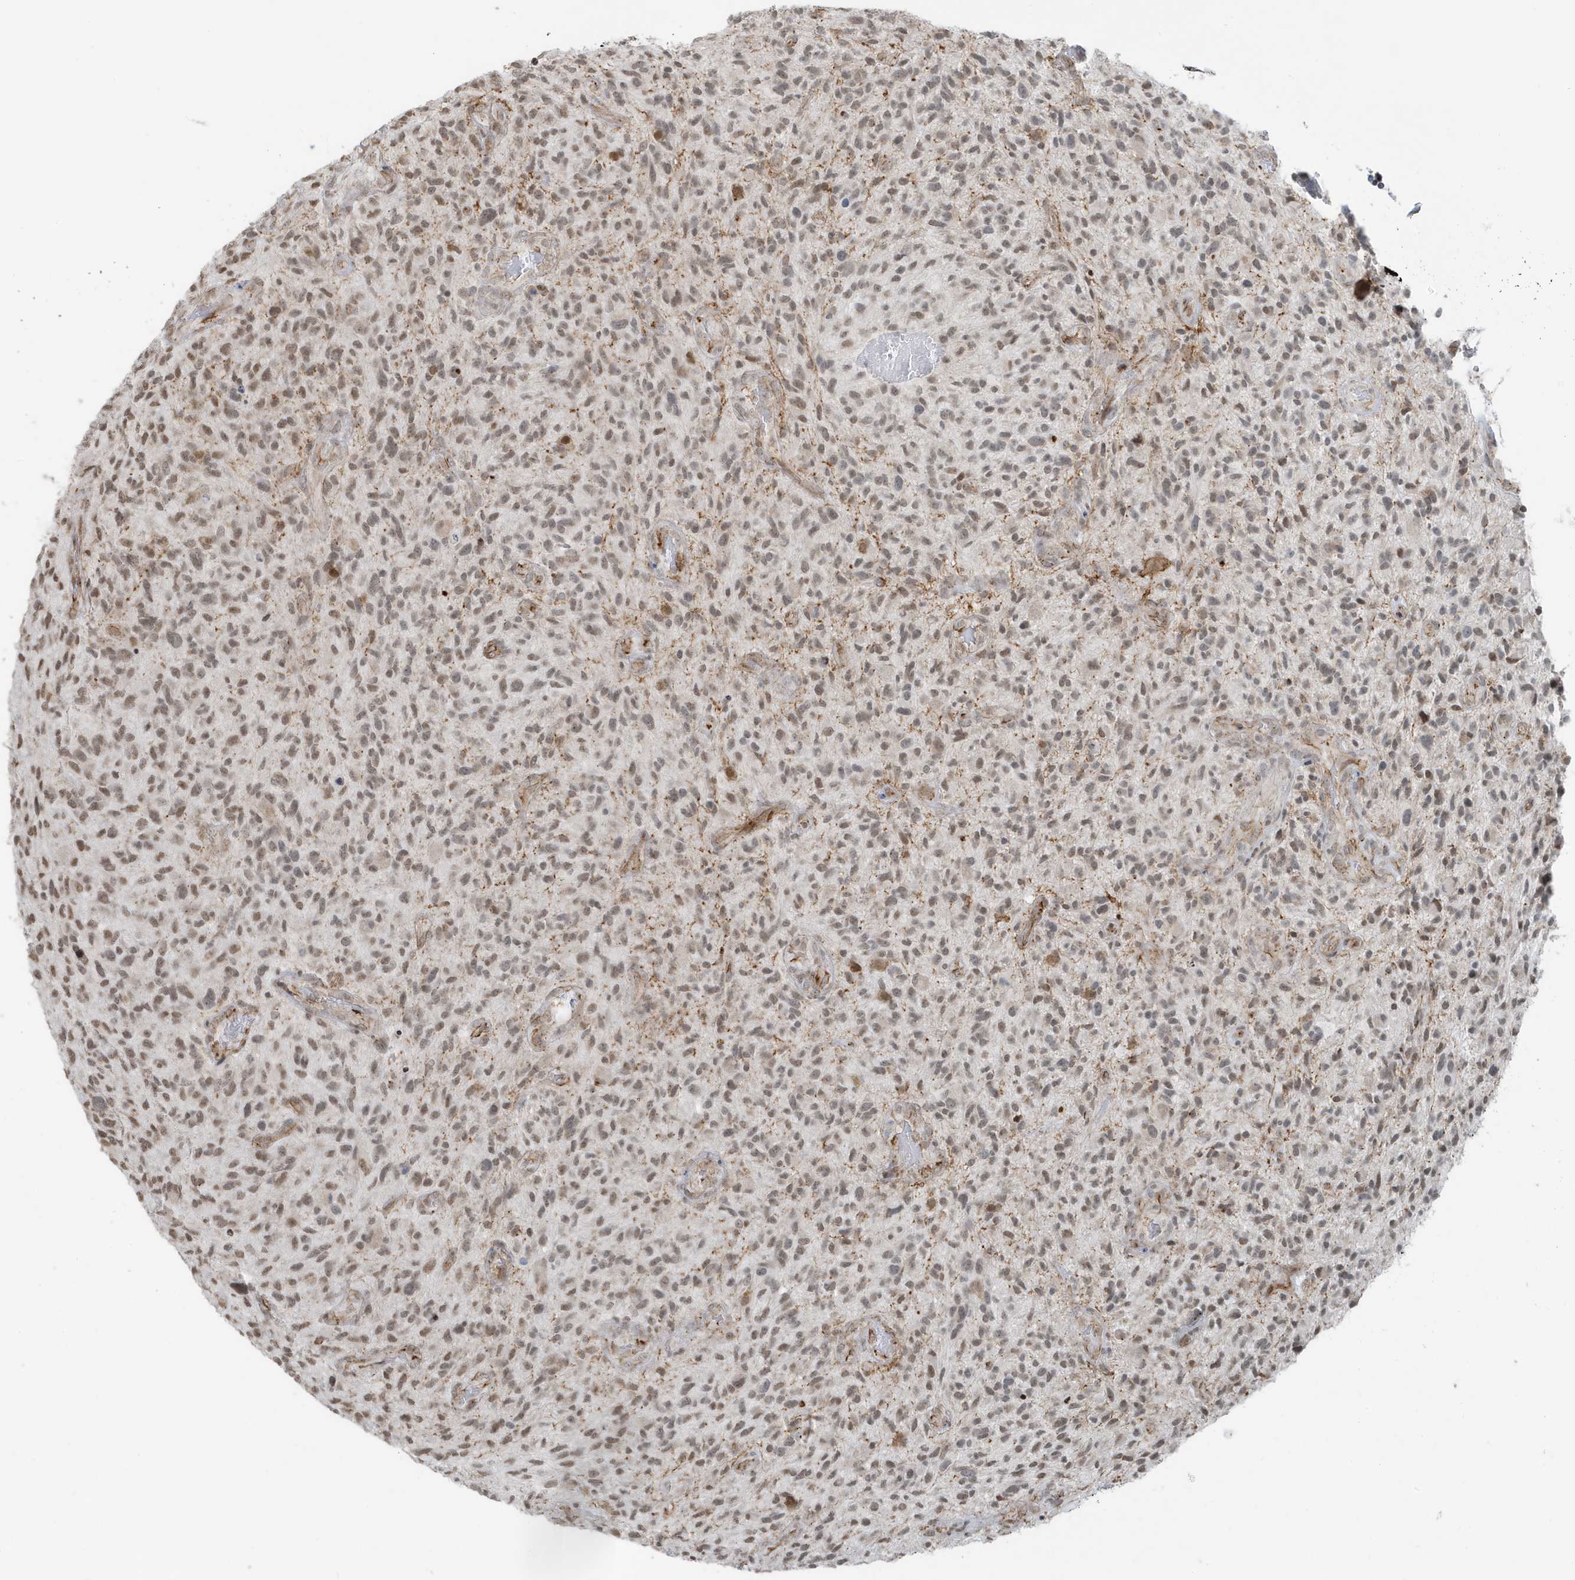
{"staining": {"intensity": "negative", "quantity": "none", "location": "none"}, "tissue": "glioma", "cell_type": "Tumor cells", "image_type": "cancer", "snomed": [{"axis": "morphology", "description": "Glioma, malignant, High grade"}, {"axis": "topography", "description": "Brain"}], "caption": "Immunohistochemistry image of human glioma stained for a protein (brown), which reveals no positivity in tumor cells.", "gene": "CHCHD4", "patient": {"sex": "male", "age": 47}}